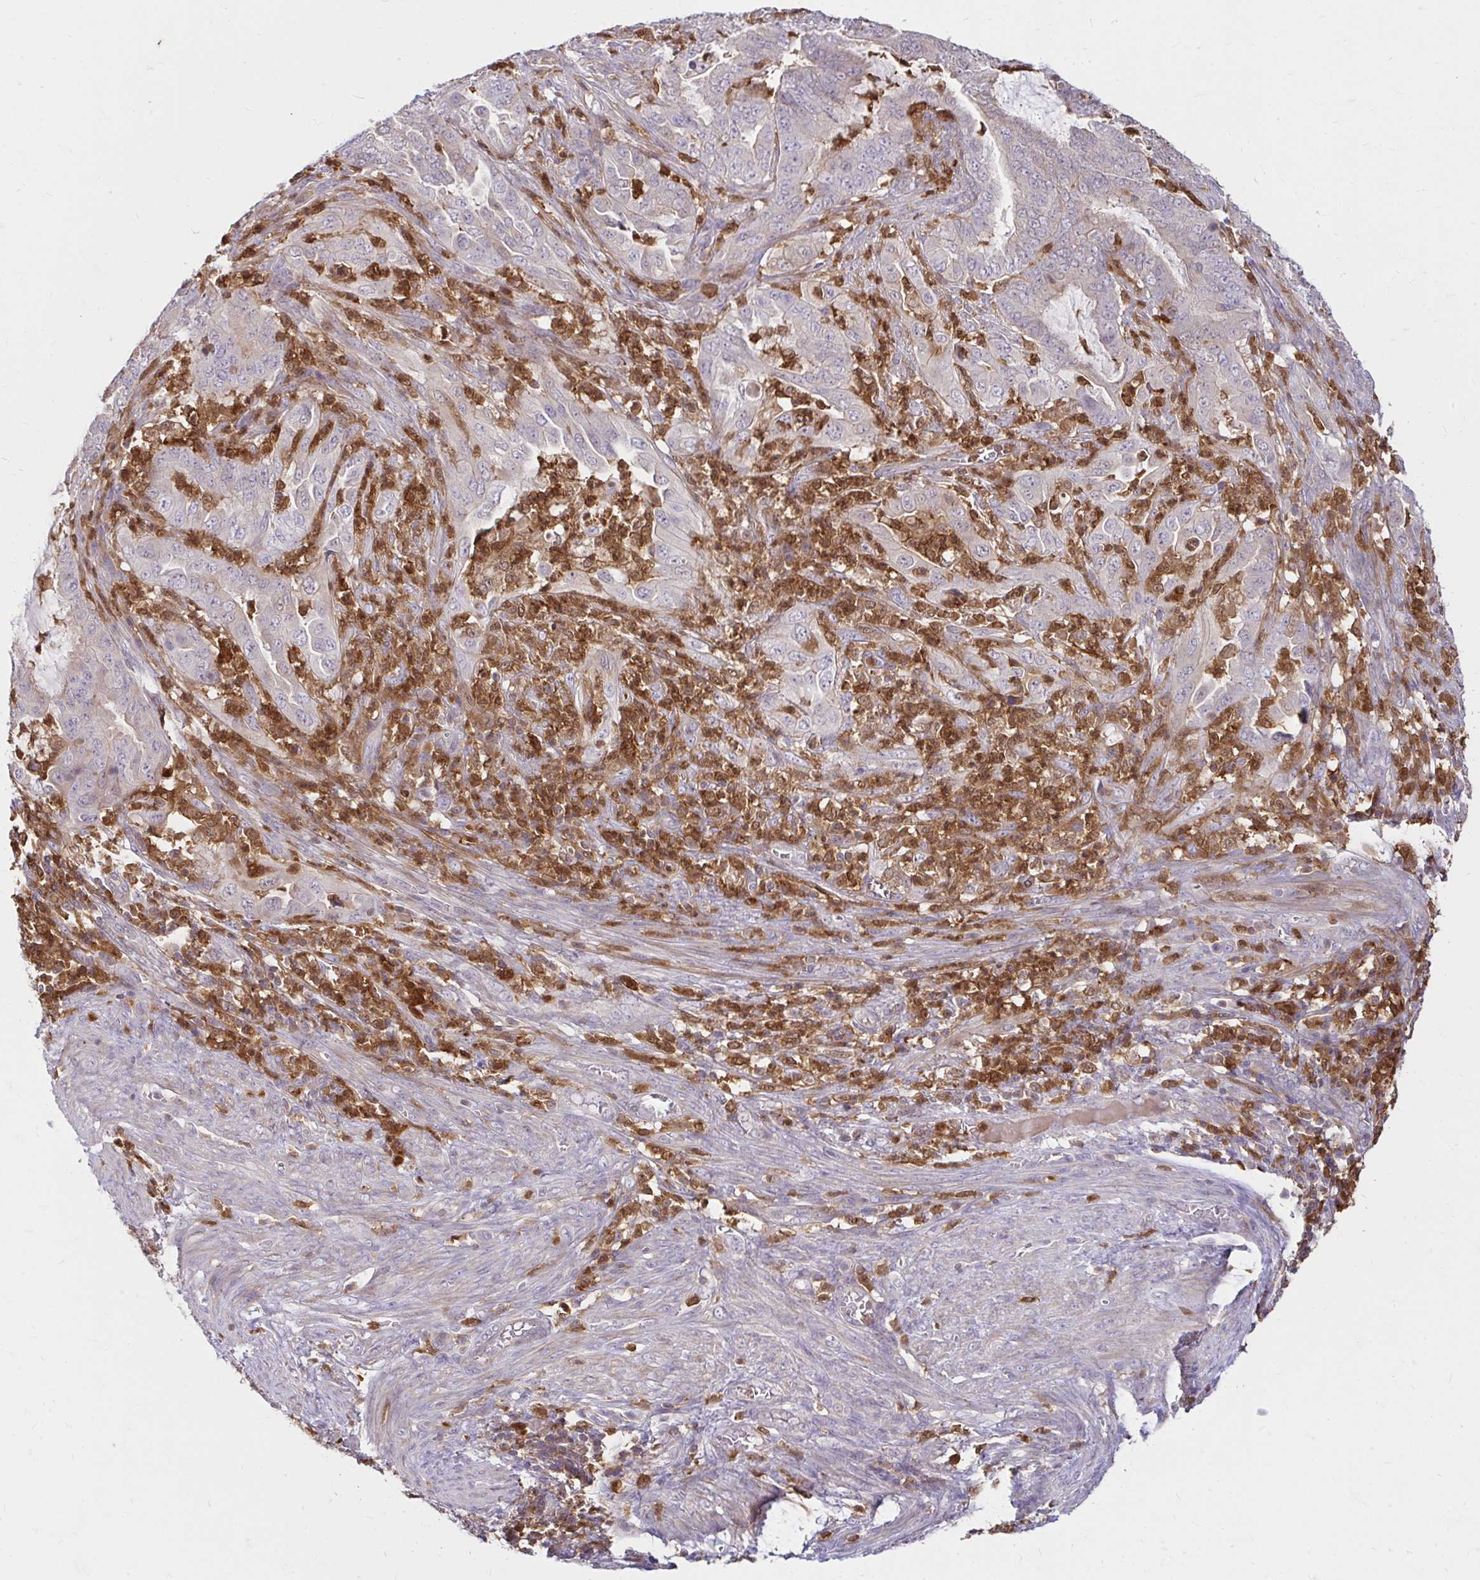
{"staining": {"intensity": "negative", "quantity": "none", "location": "none"}, "tissue": "endometrial cancer", "cell_type": "Tumor cells", "image_type": "cancer", "snomed": [{"axis": "morphology", "description": "Adenocarcinoma, NOS"}, {"axis": "topography", "description": "Endometrium"}], "caption": "This is a image of IHC staining of endometrial adenocarcinoma, which shows no expression in tumor cells. Nuclei are stained in blue.", "gene": "PYCARD", "patient": {"sex": "female", "age": 51}}